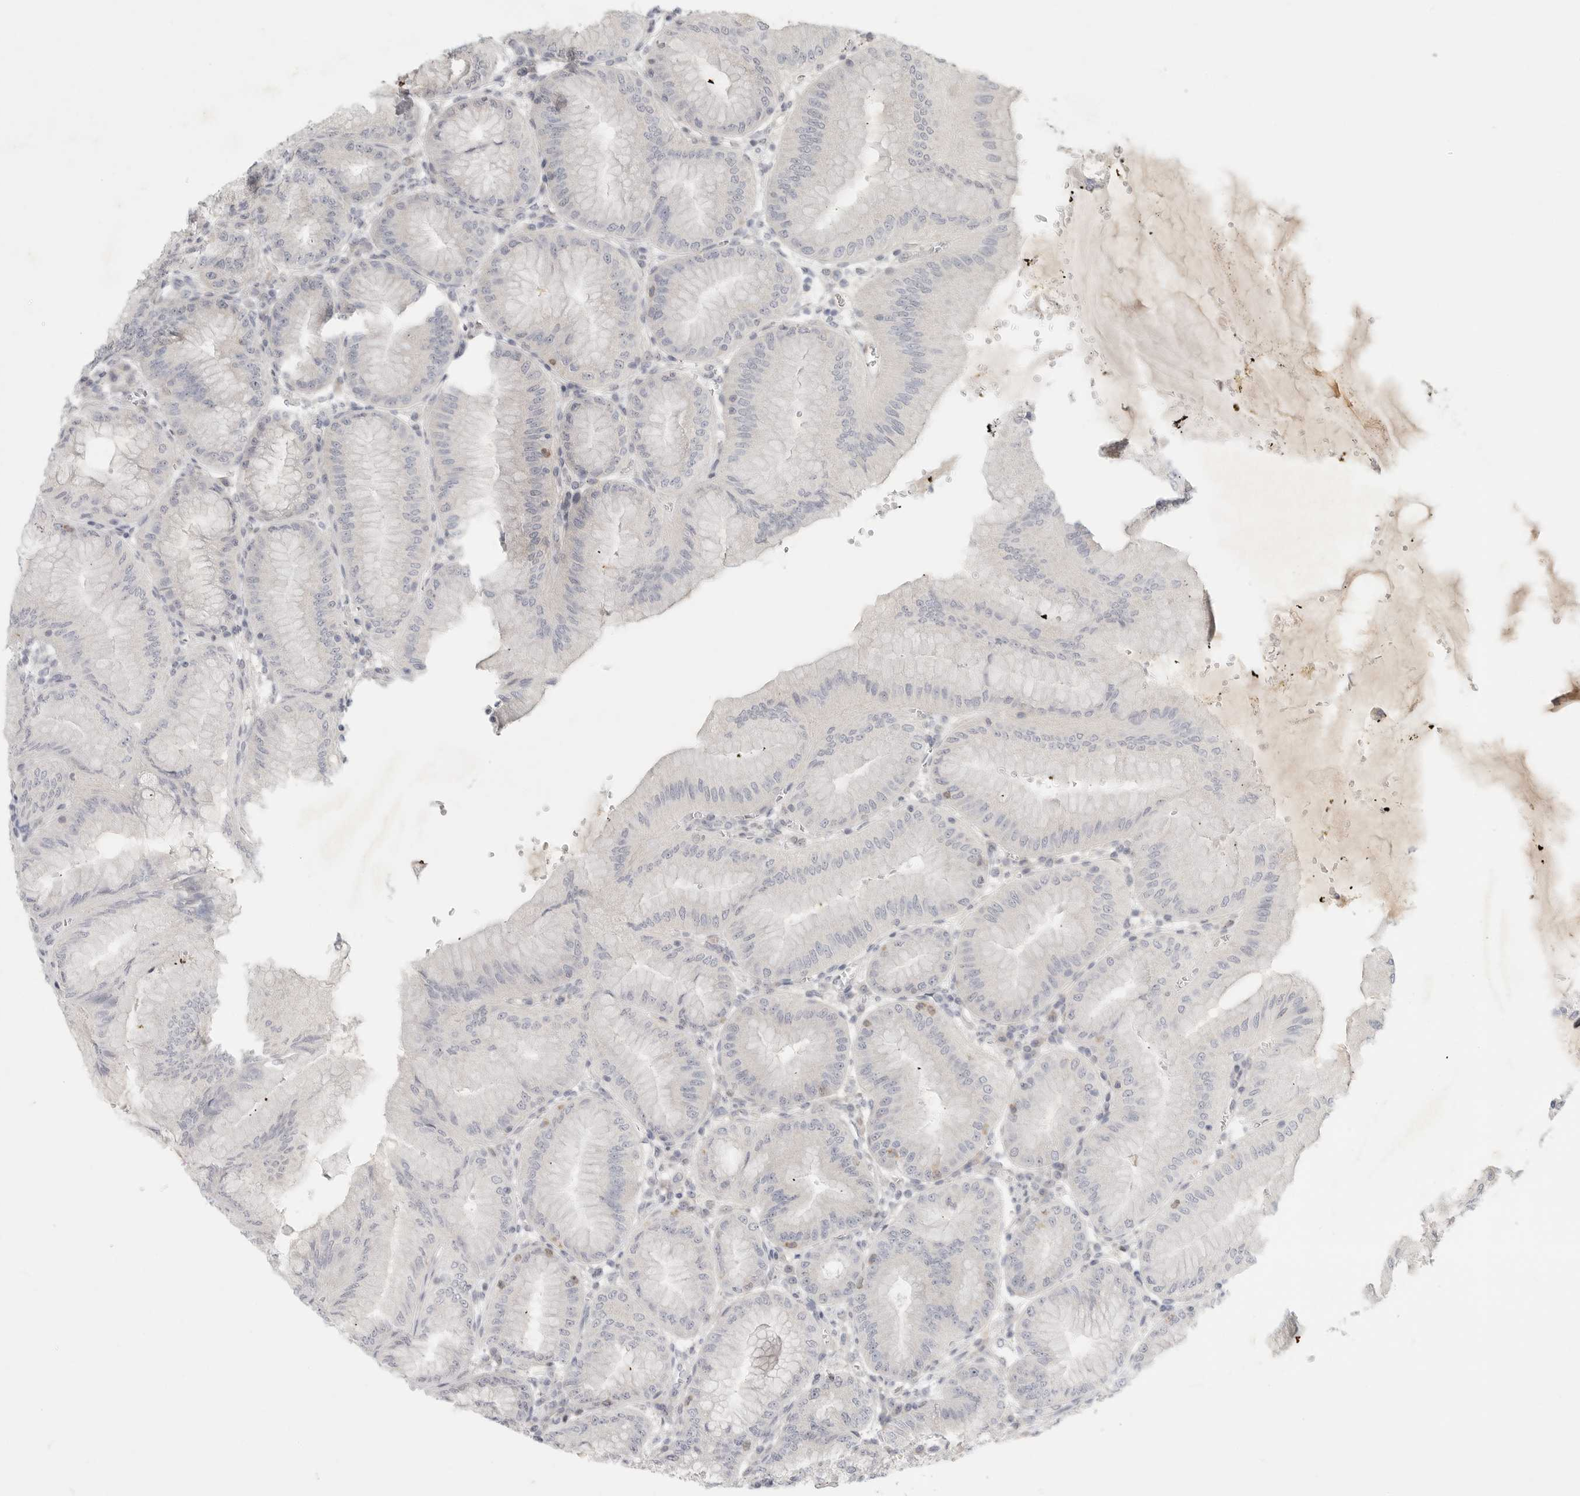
{"staining": {"intensity": "negative", "quantity": "none", "location": "none"}, "tissue": "stomach", "cell_type": "Glandular cells", "image_type": "normal", "snomed": [{"axis": "morphology", "description": "Normal tissue, NOS"}, {"axis": "topography", "description": "Stomach, lower"}], "caption": "The image demonstrates no significant positivity in glandular cells of stomach. The staining is performed using DAB (3,3'-diaminobenzidine) brown chromogen with nuclei counter-stained in using hematoxylin.", "gene": "HDAC6", "patient": {"sex": "male", "age": 71}}